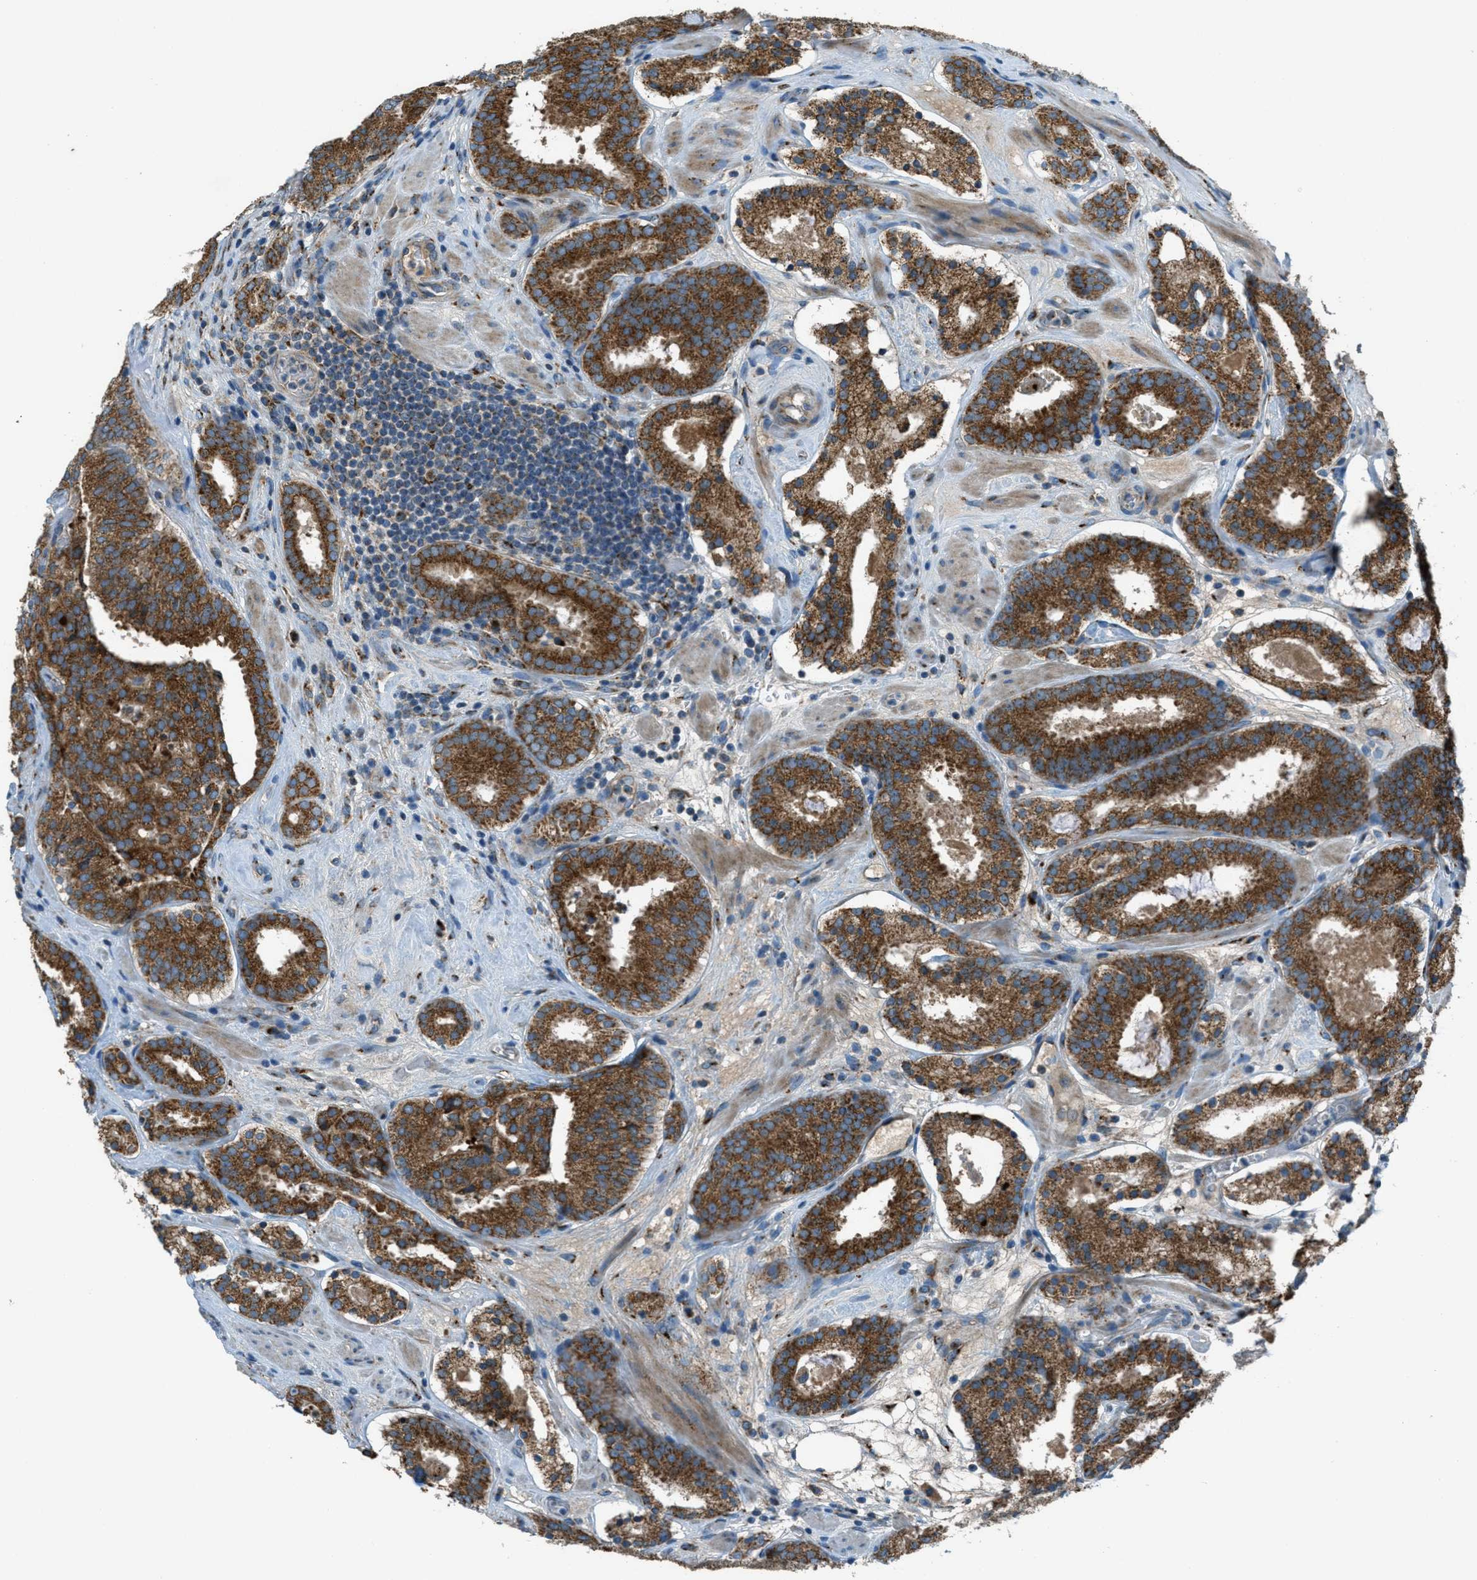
{"staining": {"intensity": "strong", "quantity": ">75%", "location": "cytoplasmic/membranous"}, "tissue": "prostate cancer", "cell_type": "Tumor cells", "image_type": "cancer", "snomed": [{"axis": "morphology", "description": "Adenocarcinoma, Low grade"}, {"axis": "topography", "description": "Prostate"}], "caption": "Strong cytoplasmic/membranous positivity for a protein is seen in about >75% of tumor cells of prostate cancer (low-grade adenocarcinoma) using immunohistochemistry.", "gene": "BCKDK", "patient": {"sex": "male", "age": 69}}